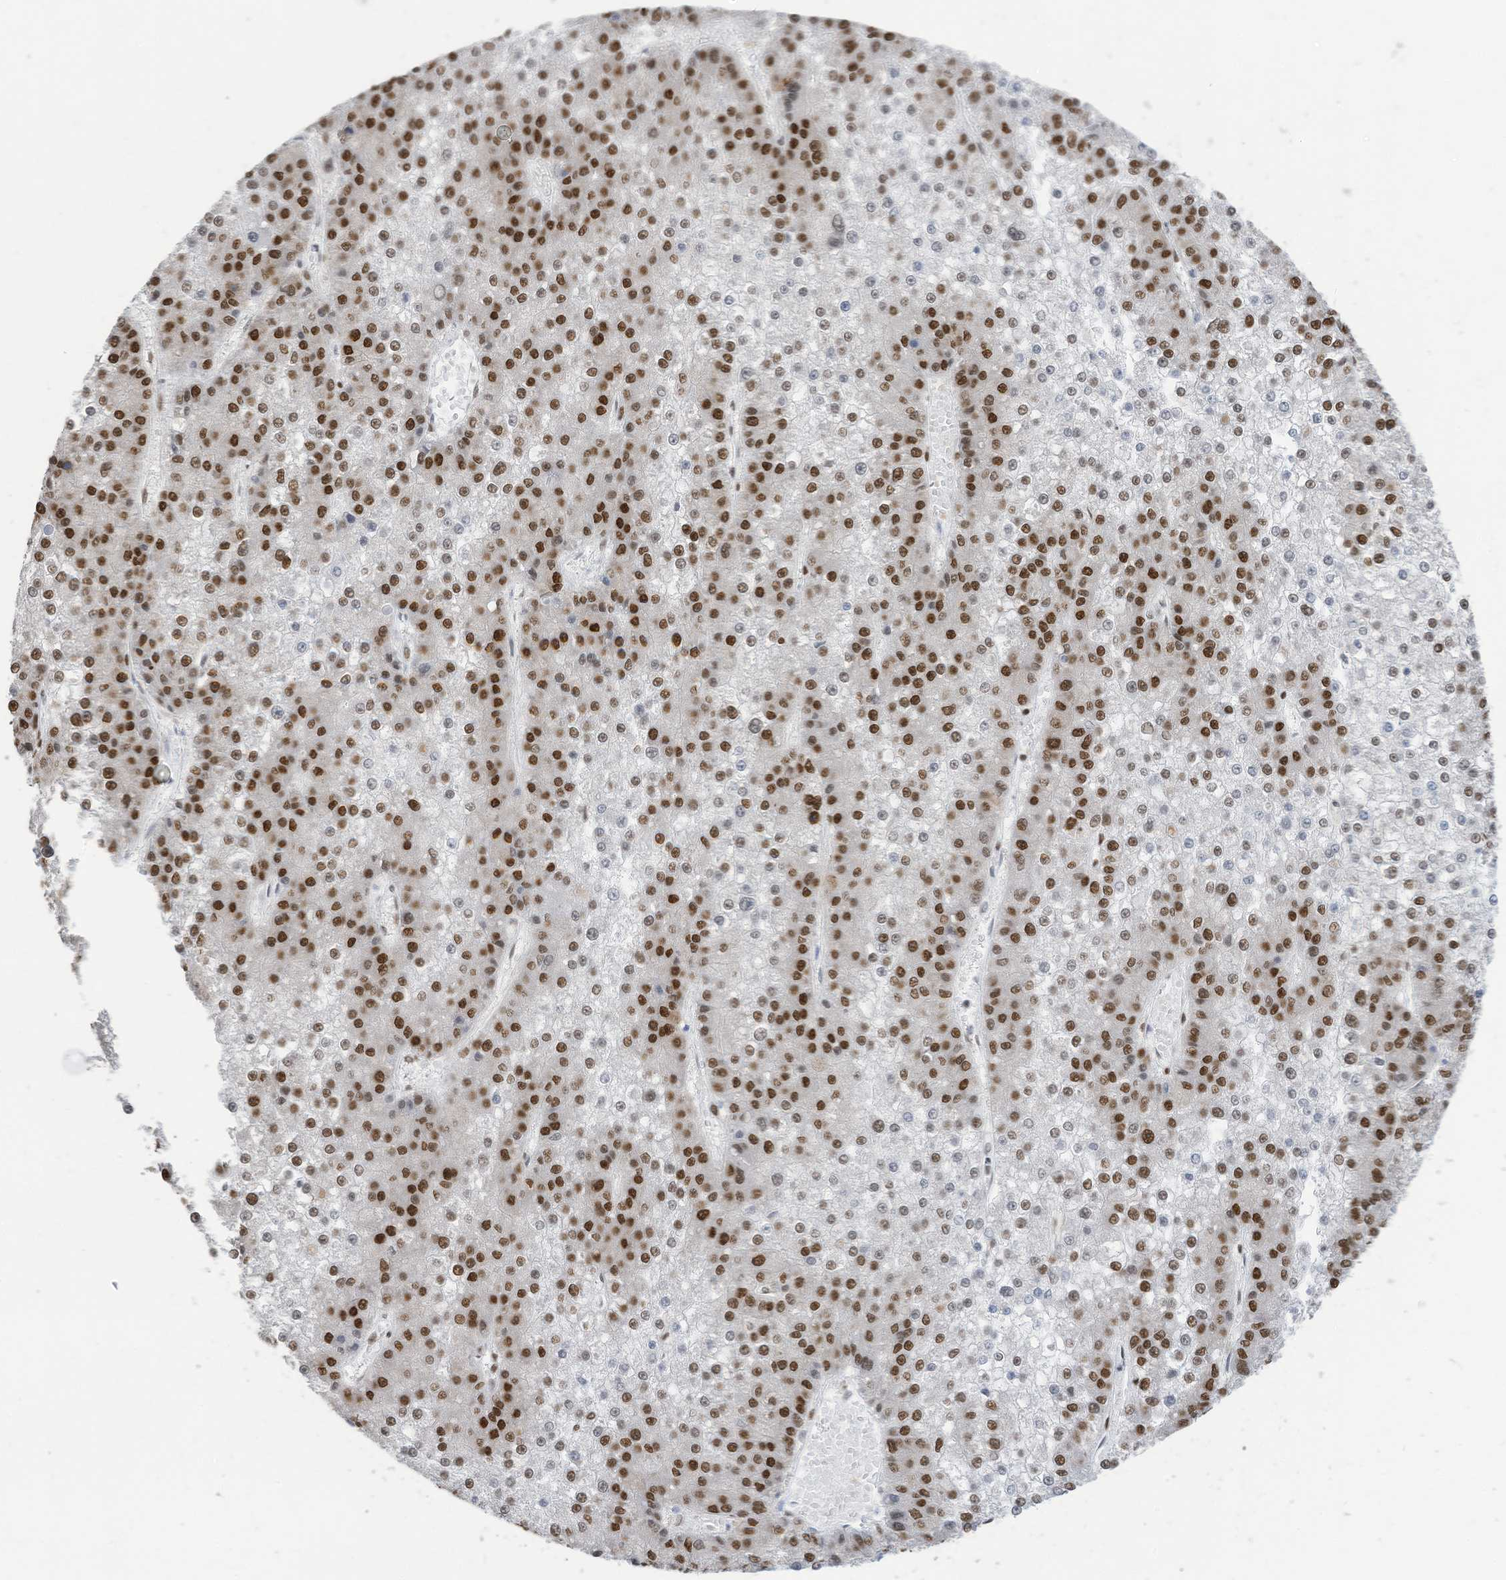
{"staining": {"intensity": "strong", "quantity": ">75%", "location": "nuclear"}, "tissue": "liver cancer", "cell_type": "Tumor cells", "image_type": "cancer", "snomed": [{"axis": "morphology", "description": "Carcinoma, Hepatocellular, NOS"}, {"axis": "topography", "description": "Liver"}], "caption": "Protein staining of liver cancer (hepatocellular carcinoma) tissue displays strong nuclear positivity in approximately >75% of tumor cells.", "gene": "KHSRP", "patient": {"sex": "female", "age": 73}}